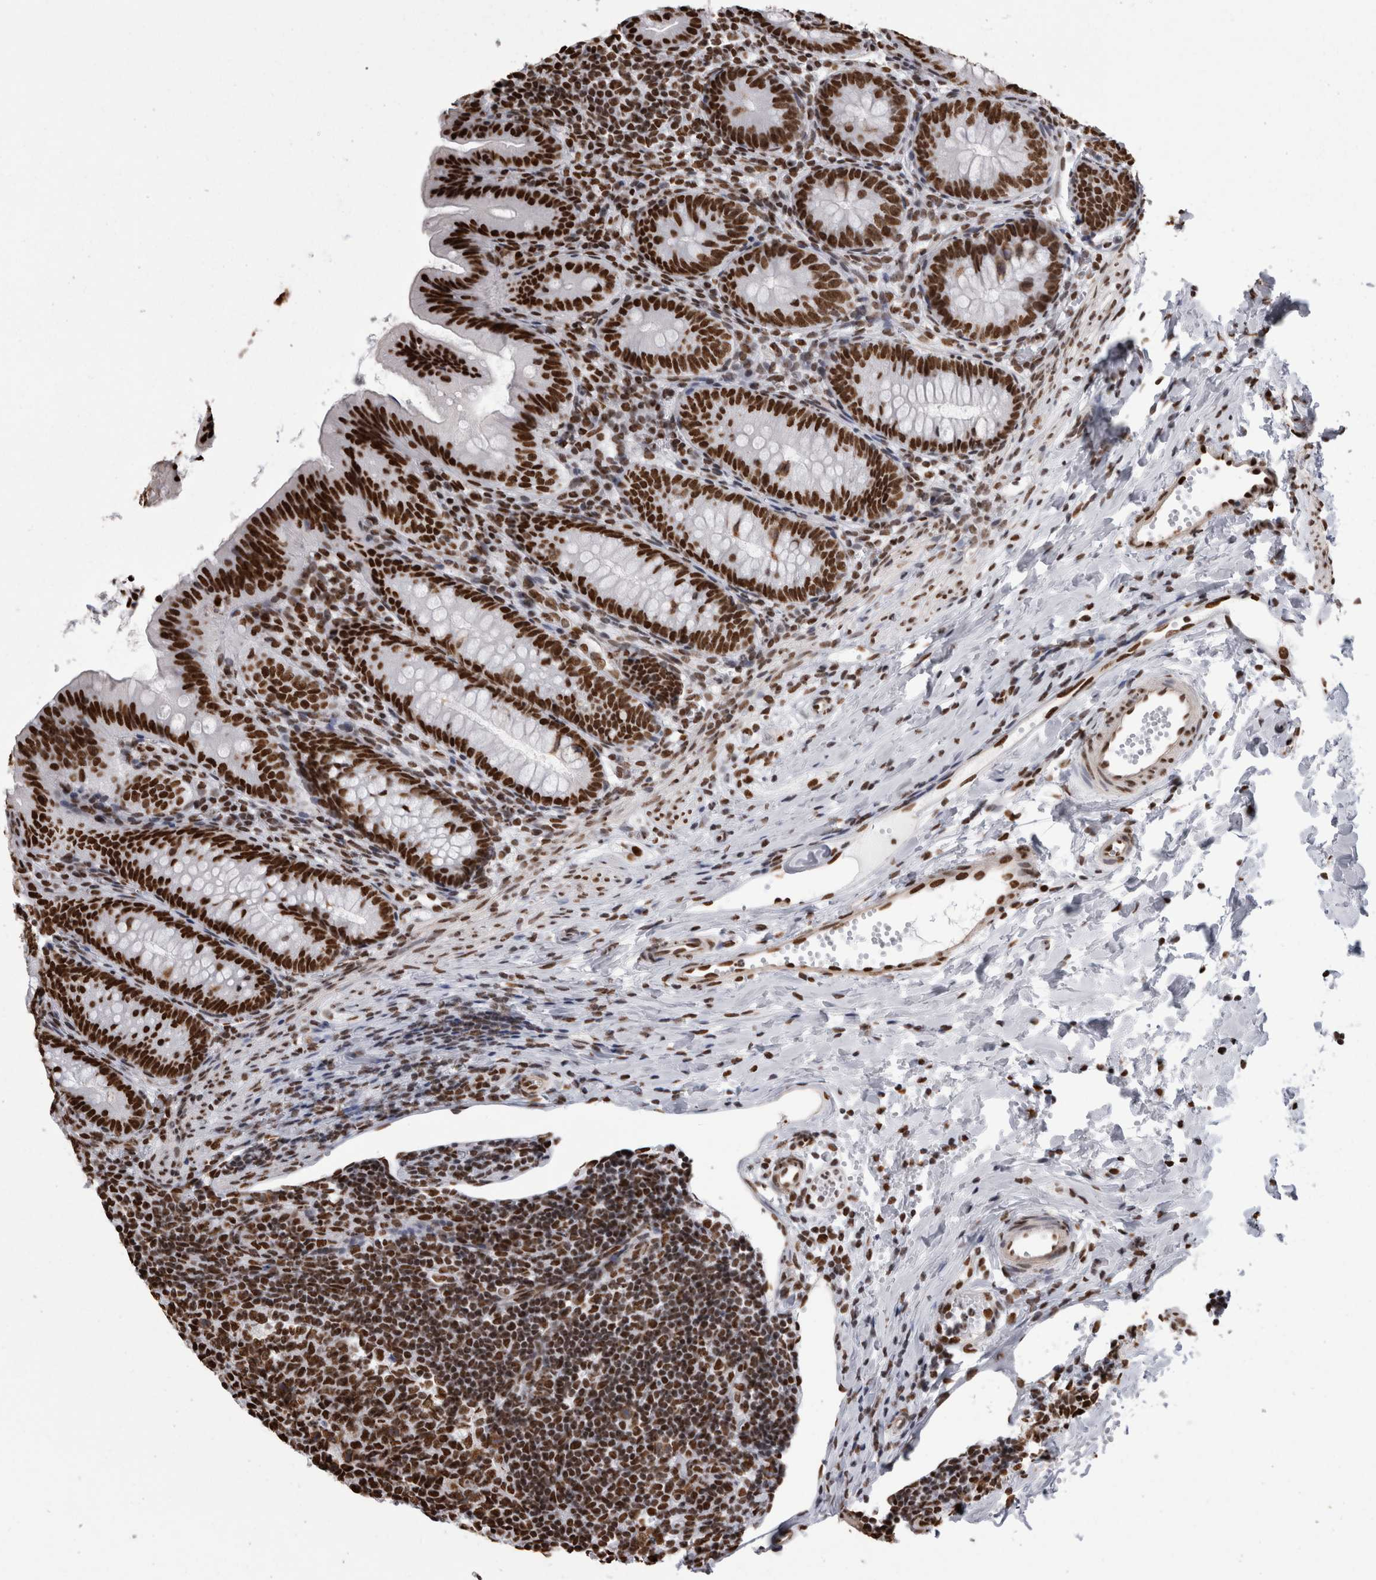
{"staining": {"intensity": "strong", "quantity": ">75%", "location": "nuclear"}, "tissue": "appendix", "cell_type": "Glandular cells", "image_type": "normal", "snomed": [{"axis": "morphology", "description": "Normal tissue, NOS"}, {"axis": "topography", "description": "Appendix"}], "caption": "Immunohistochemistry of benign appendix shows high levels of strong nuclear expression in approximately >75% of glandular cells.", "gene": "HNRNPM", "patient": {"sex": "male", "age": 1}}